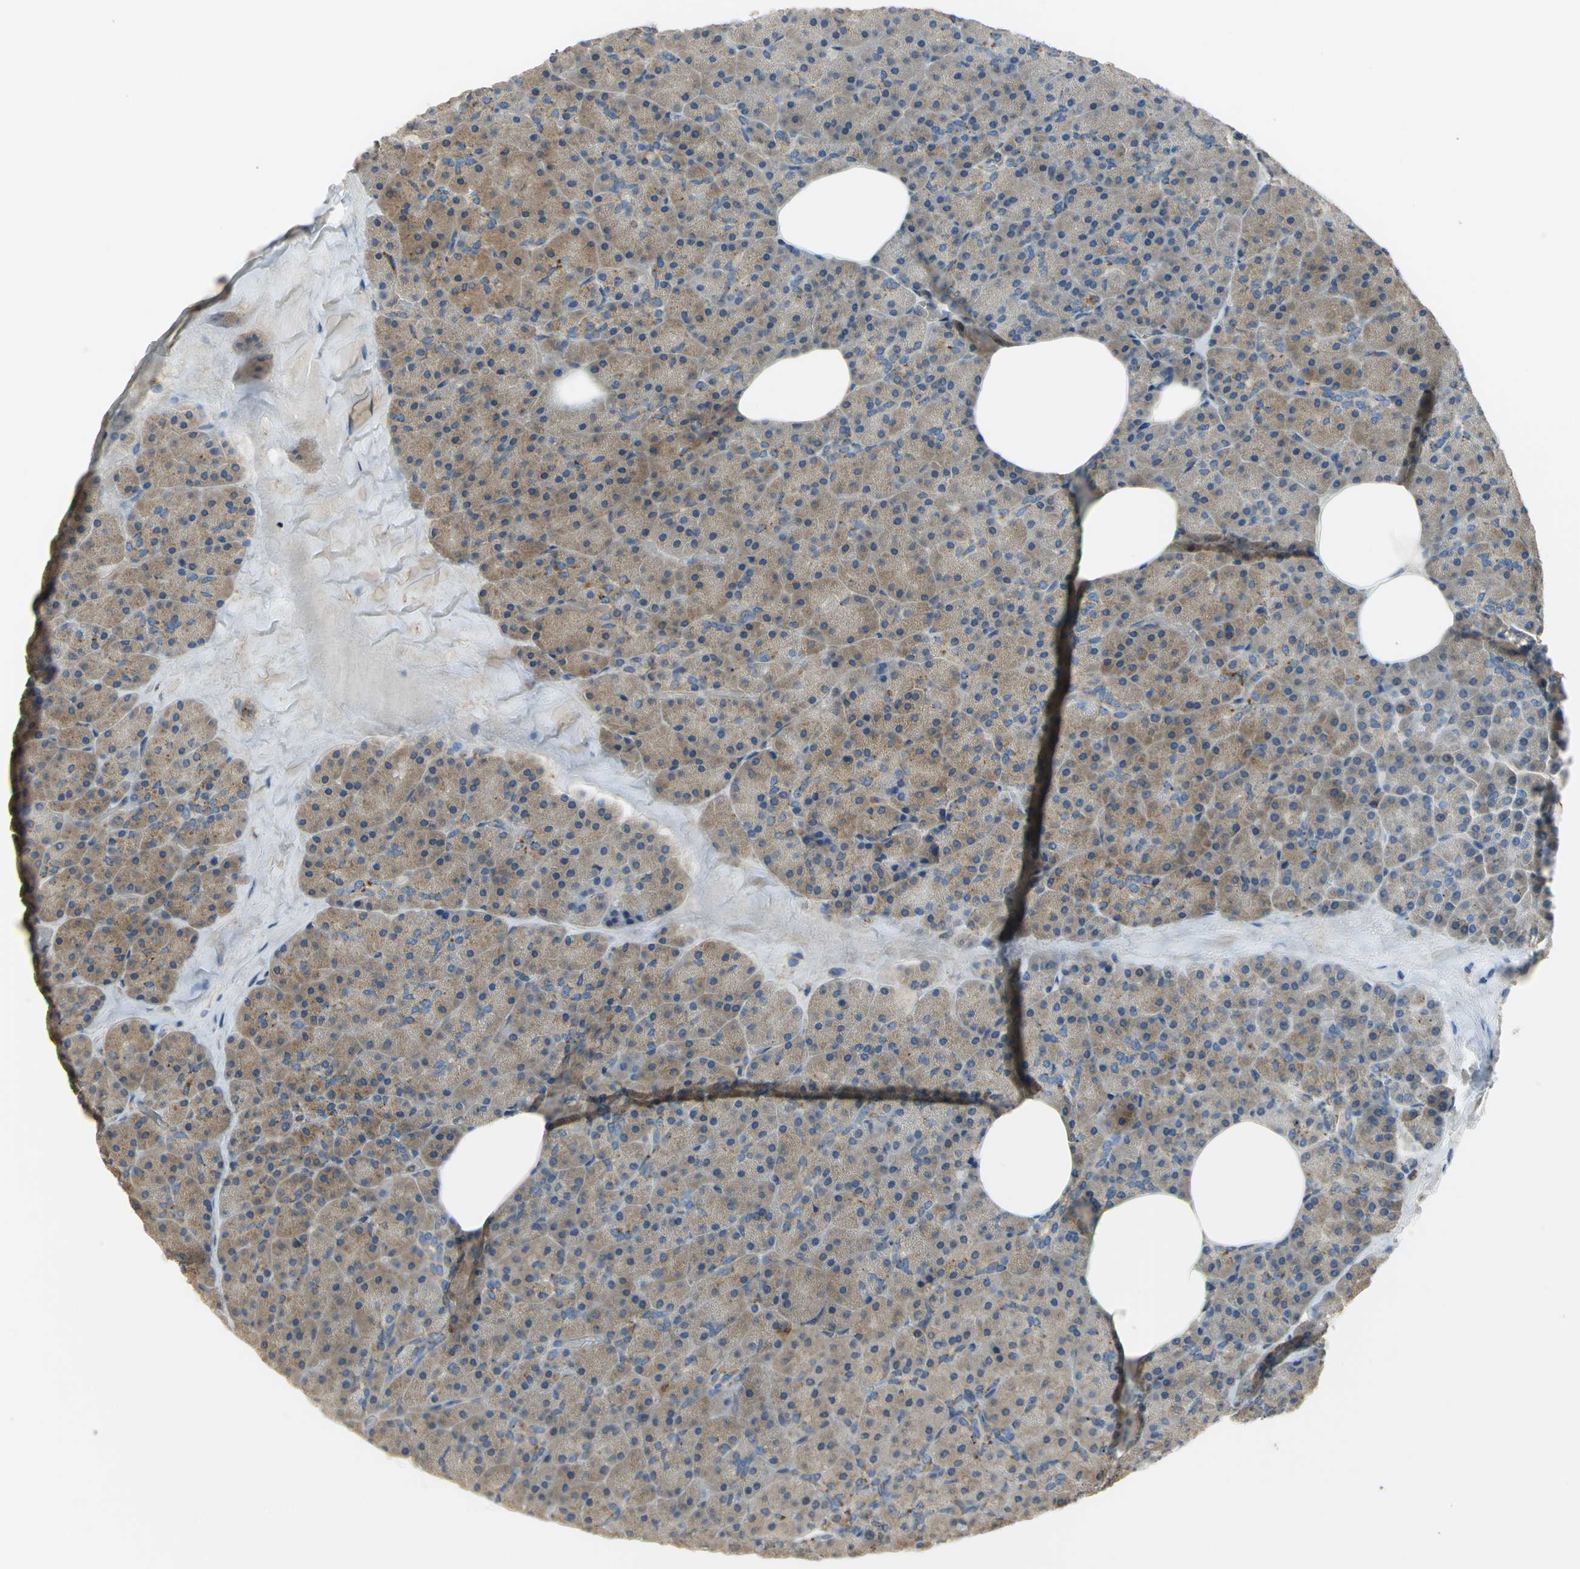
{"staining": {"intensity": "moderate", "quantity": ">75%", "location": "cytoplasmic/membranous"}, "tissue": "pancreas", "cell_type": "Exocrine glandular cells", "image_type": "normal", "snomed": [{"axis": "morphology", "description": "Normal tissue, NOS"}, {"axis": "topography", "description": "Pancreas"}], "caption": "Human pancreas stained with a brown dye reveals moderate cytoplasmic/membranous positive staining in about >75% of exocrine glandular cells.", "gene": "DIAPH2", "patient": {"sex": "female", "age": 35}}